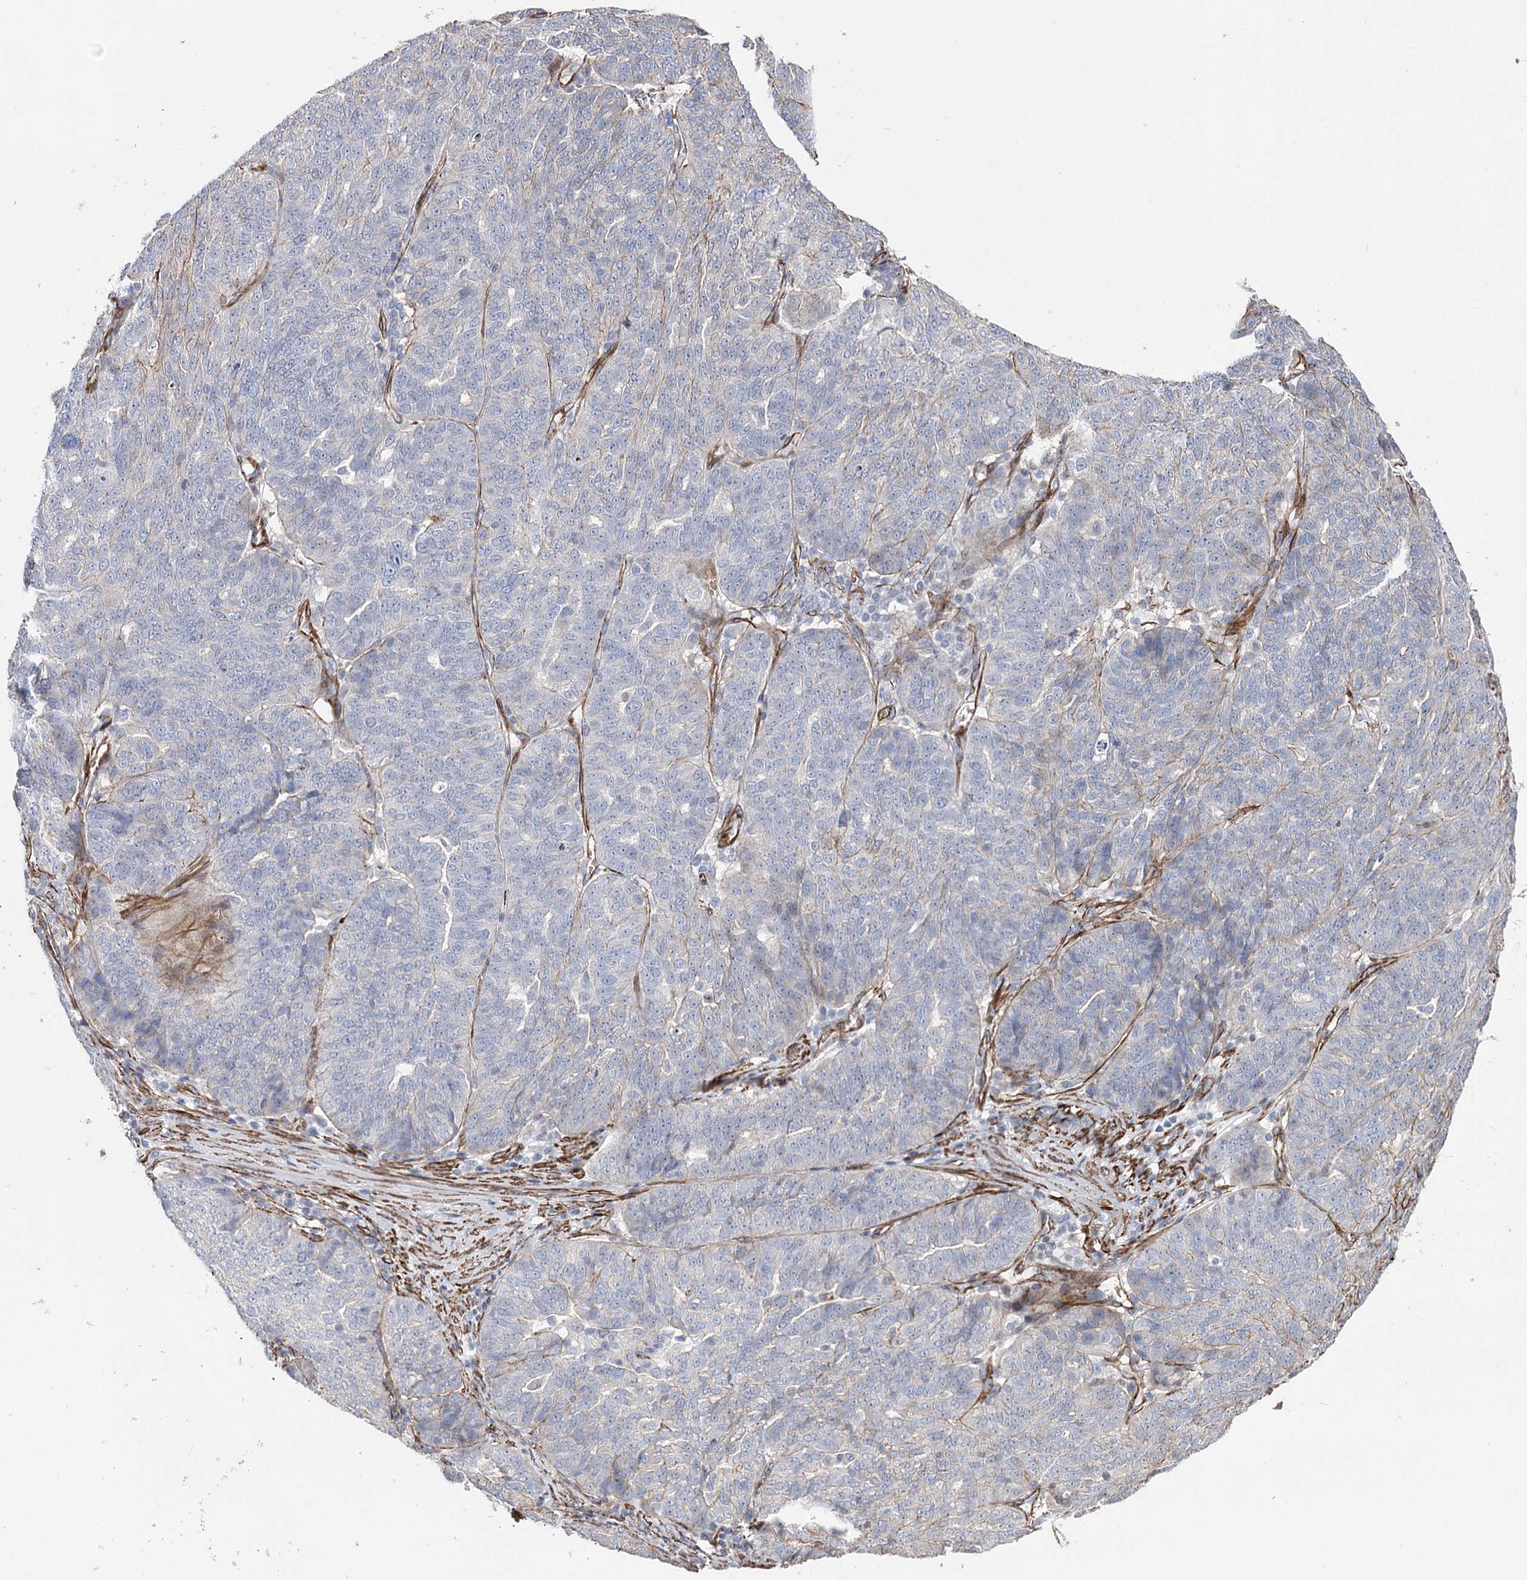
{"staining": {"intensity": "weak", "quantity": "<25%", "location": "cytoplasmic/membranous"}, "tissue": "ovarian cancer", "cell_type": "Tumor cells", "image_type": "cancer", "snomed": [{"axis": "morphology", "description": "Cystadenocarcinoma, serous, NOS"}, {"axis": "topography", "description": "Ovary"}], "caption": "IHC image of ovarian serous cystadenocarcinoma stained for a protein (brown), which exhibits no positivity in tumor cells. (DAB (3,3'-diaminobenzidine) immunohistochemistry (IHC), high magnification).", "gene": "ARHGAP20", "patient": {"sex": "female", "age": 59}}